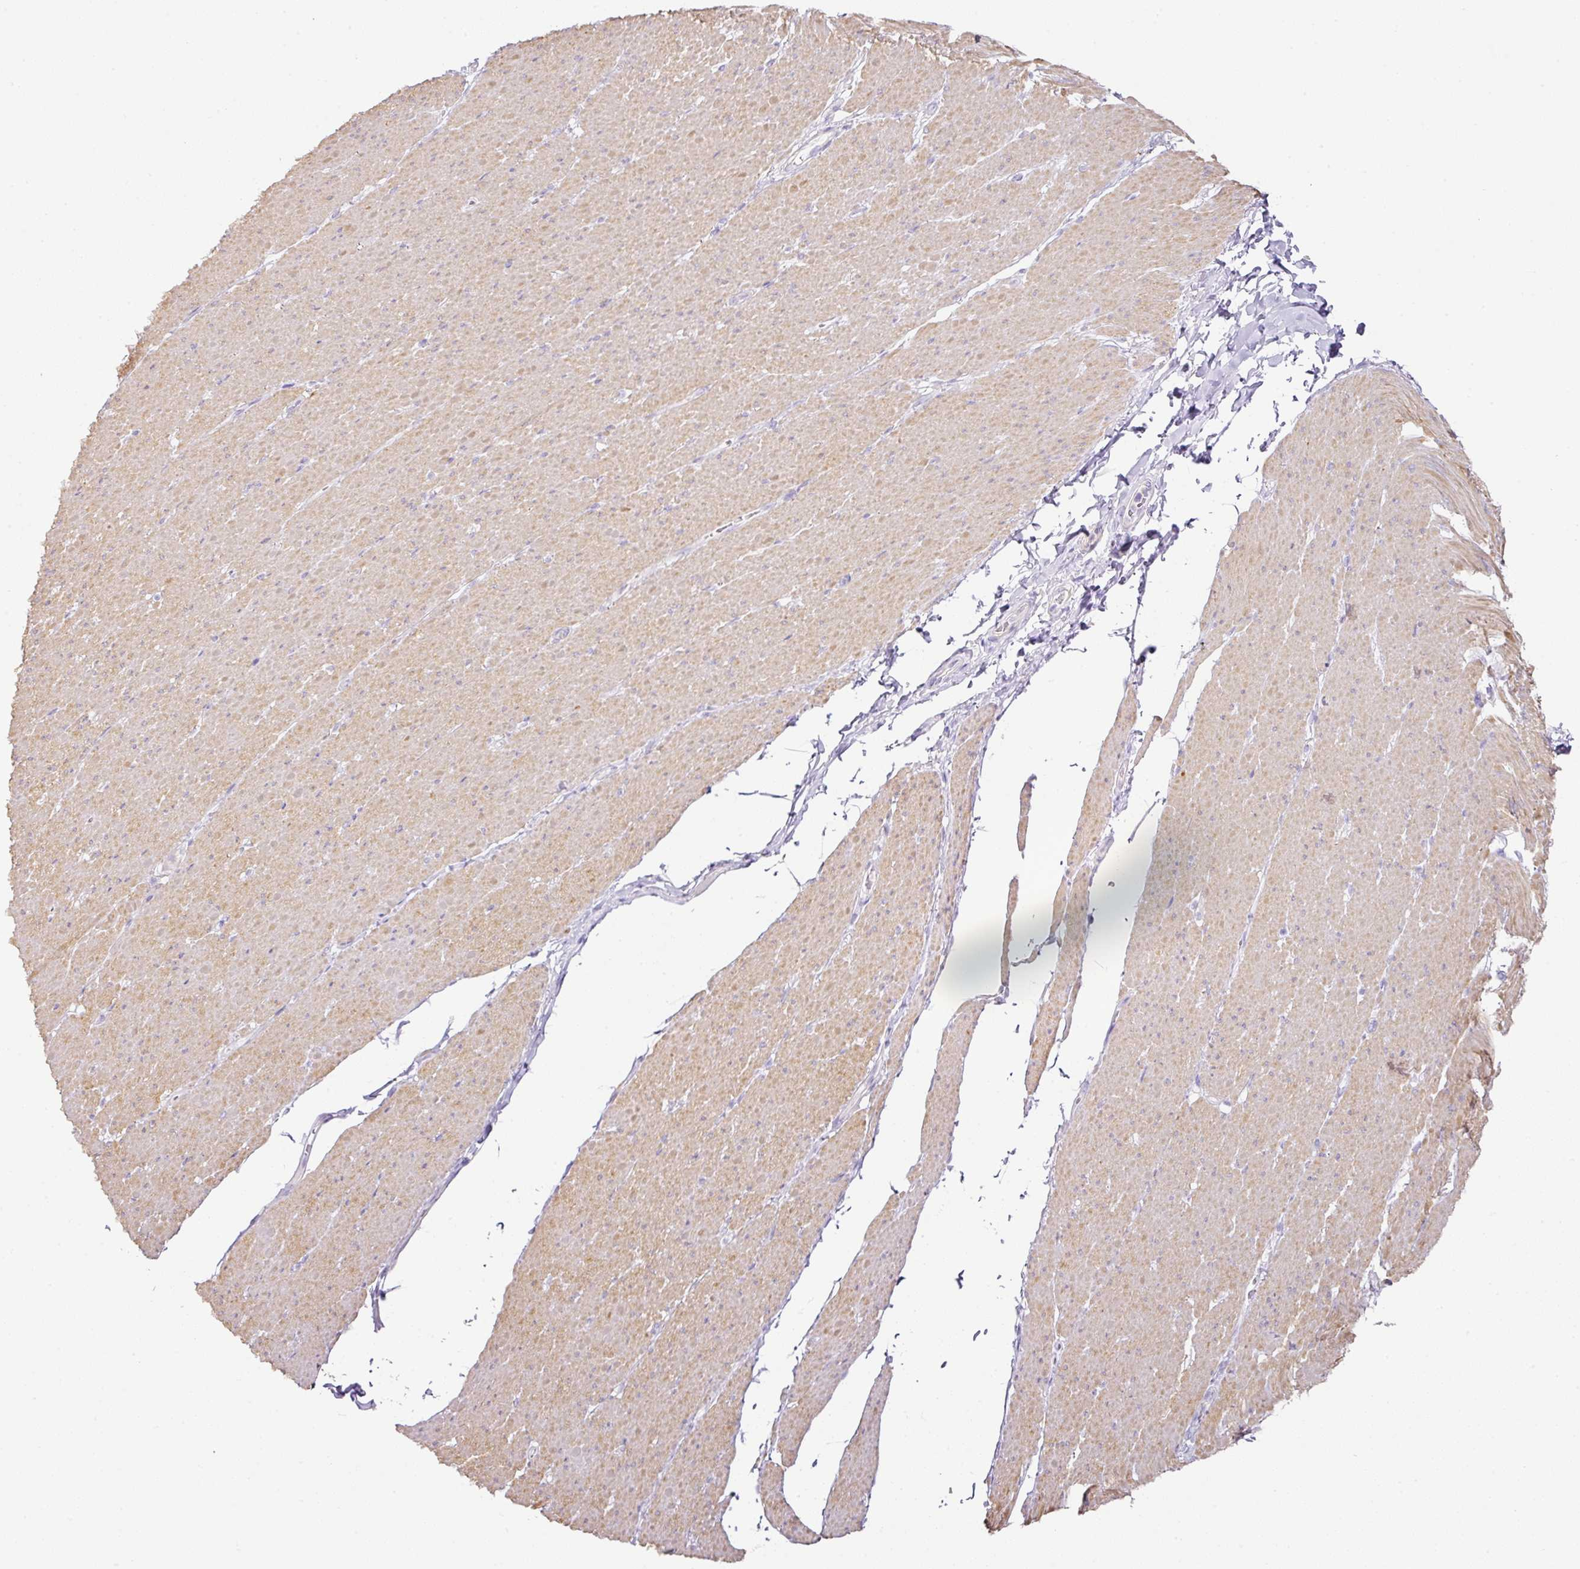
{"staining": {"intensity": "moderate", "quantity": "25%-75%", "location": "cytoplasmic/membranous"}, "tissue": "smooth muscle", "cell_type": "Smooth muscle cells", "image_type": "normal", "snomed": [{"axis": "morphology", "description": "Normal tissue, NOS"}, {"axis": "topography", "description": "Smooth muscle"}, {"axis": "topography", "description": "Rectum"}], "caption": "Protein staining by immunohistochemistry demonstrates moderate cytoplasmic/membranous positivity in about 25%-75% of smooth muscle cells in normal smooth muscle.", "gene": "TARM1", "patient": {"sex": "male", "age": 53}}